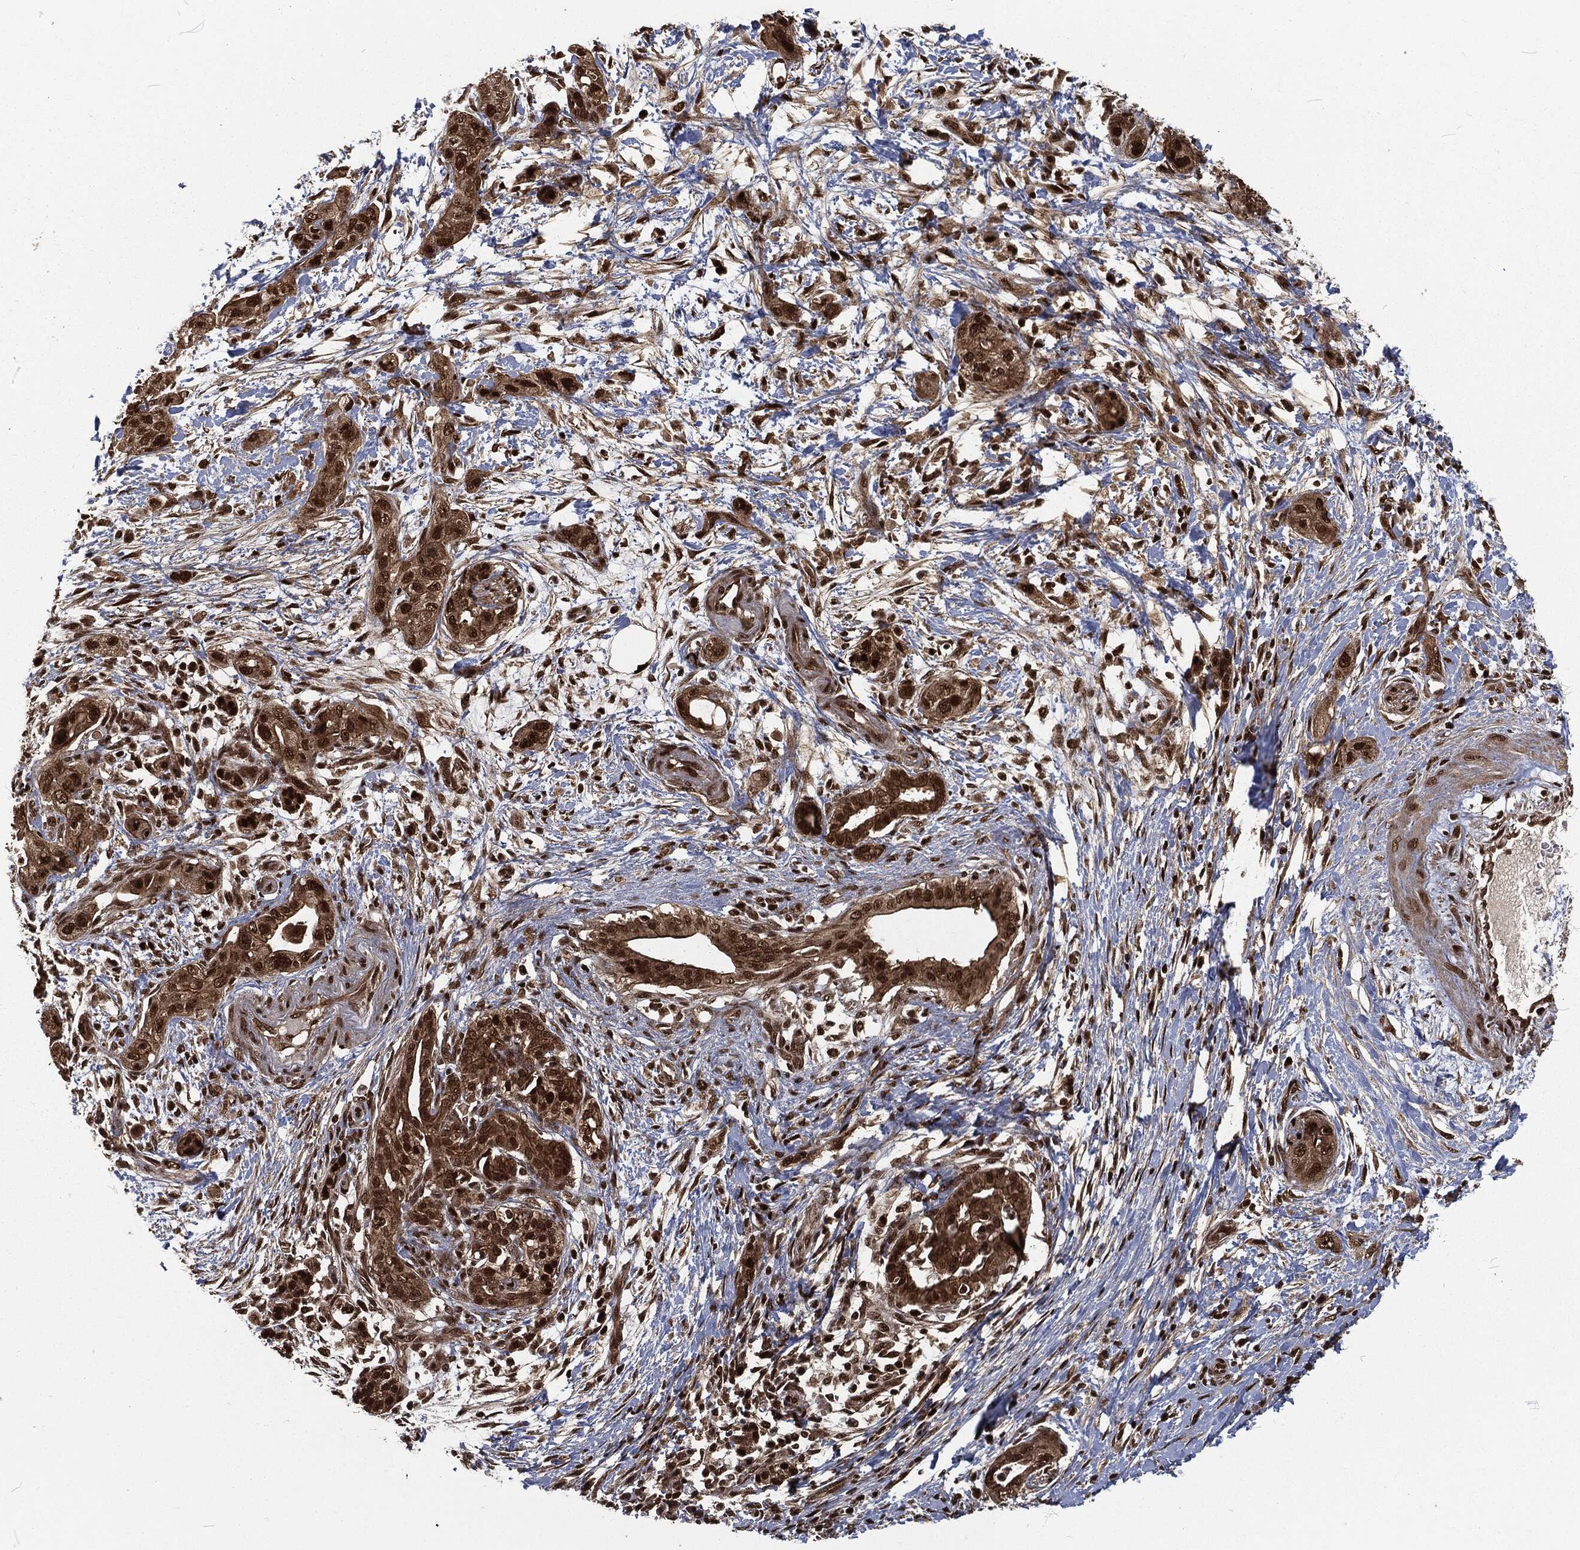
{"staining": {"intensity": "strong", "quantity": "25%-75%", "location": "nuclear"}, "tissue": "pancreatic cancer", "cell_type": "Tumor cells", "image_type": "cancer", "snomed": [{"axis": "morphology", "description": "Adenocarcinoma, NOS"}, {"axis": "topography", "description": "Pancreas"}], "caption": "About 25%-75% of tumor cells in human adenocarcinoma (pancreatic) demonstrate strong nuclear protein positivity as visualized by brown immunohistochemical staining.", "gene": "NGRN", "patient": {"sex": "male", "age": 44}}